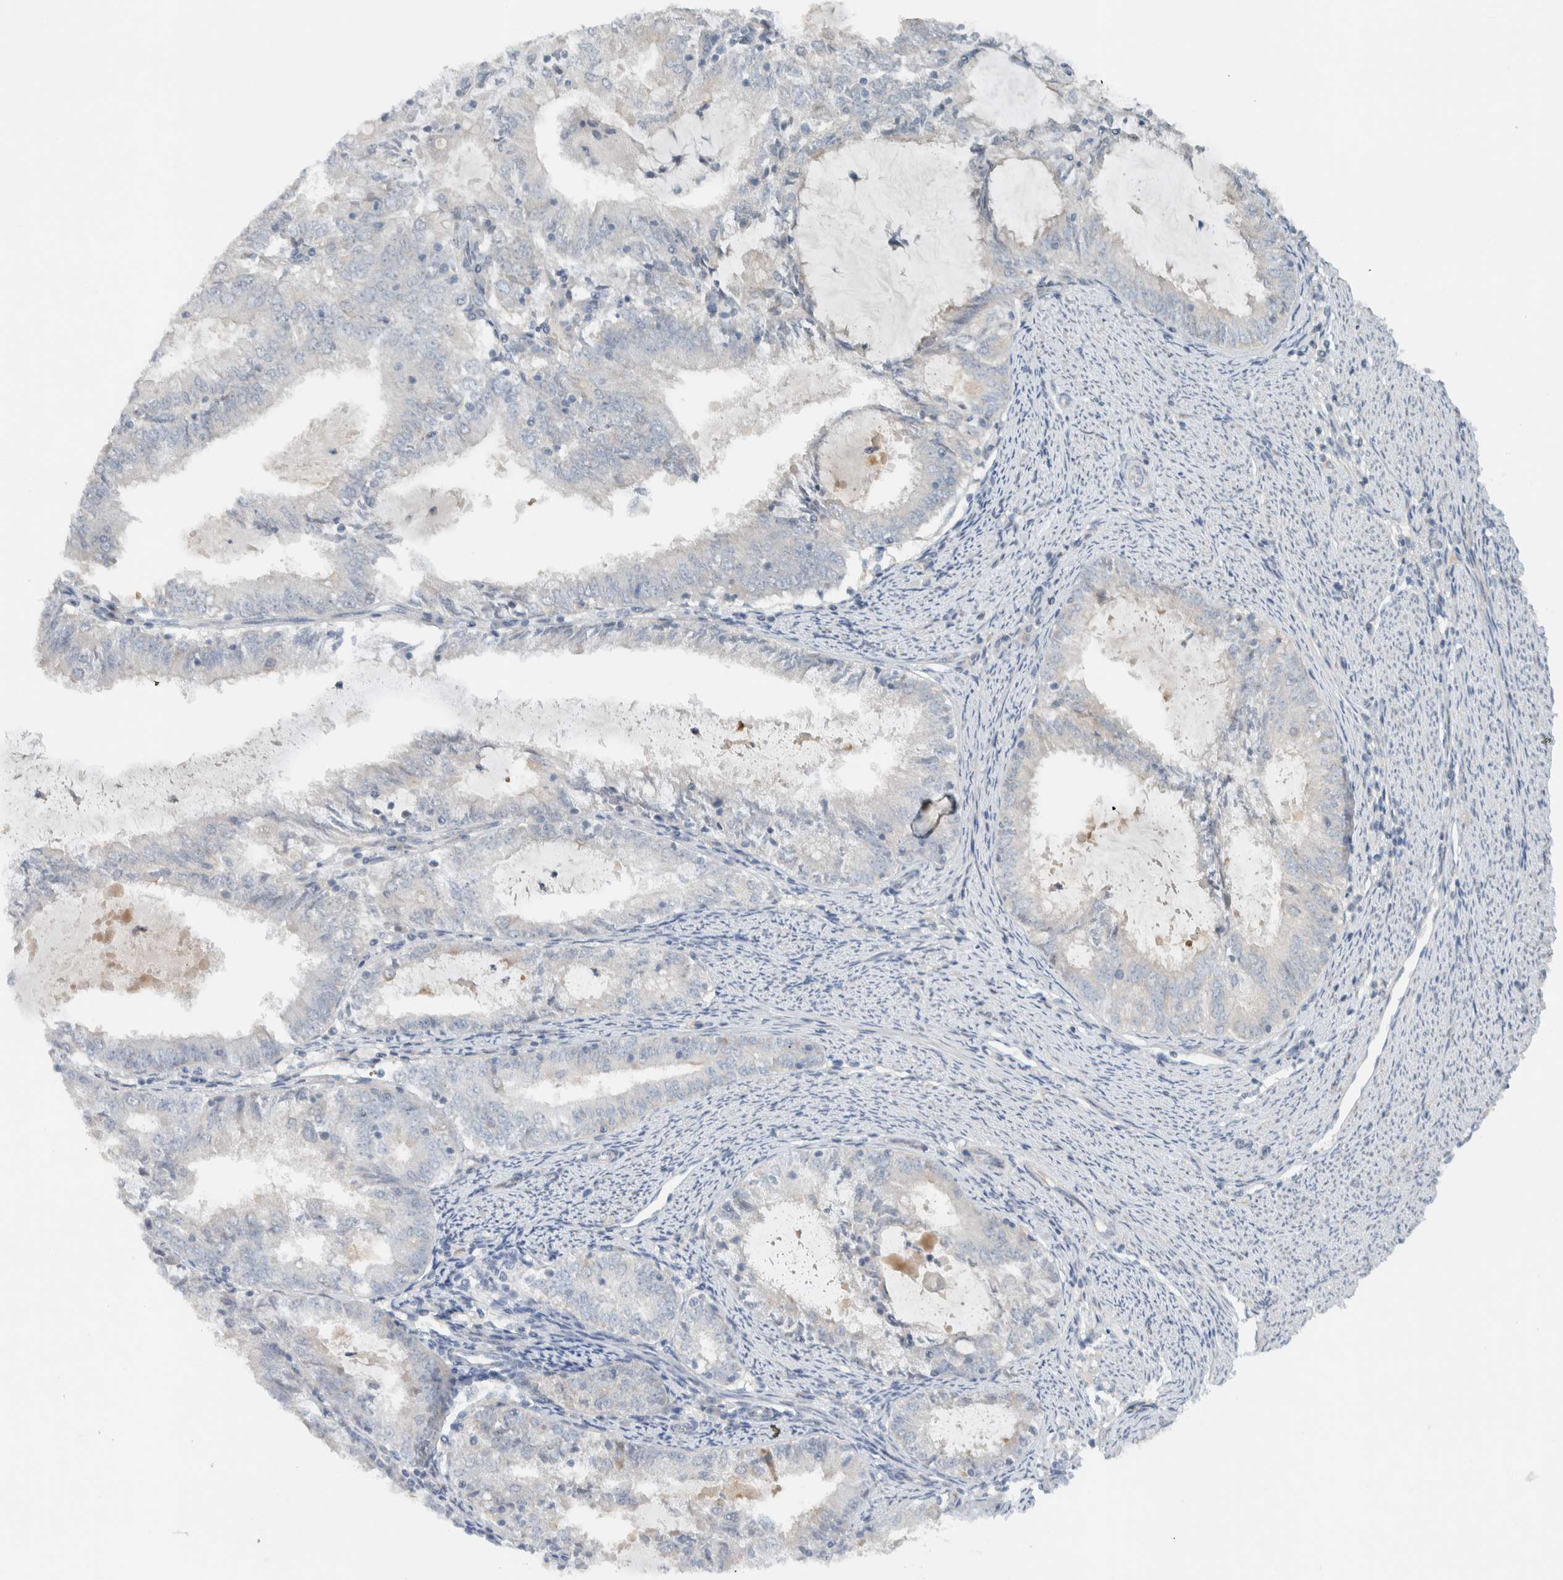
{"staining": {"intensity": "negative", "quantity": "none", "location": "none"}, "tissue": "endometrial cancer", "cell_type": "Tumor cells", "image_type": "cancer", "snomed": [{"axis": "morphology", "description": "Adenocarcinoma, NOS"}, {"axis": "topography", "description": "Endometrium"}], "caption": "A high-resolution photomicrograph shows immunohistochemistry (IHC) staining of endometrial cancer (adenocarcinoma), which exhibits no significant expression in tumor cells.", "gene": "ERCC6L2", "patient": {"sex": "female", "age": 57}}